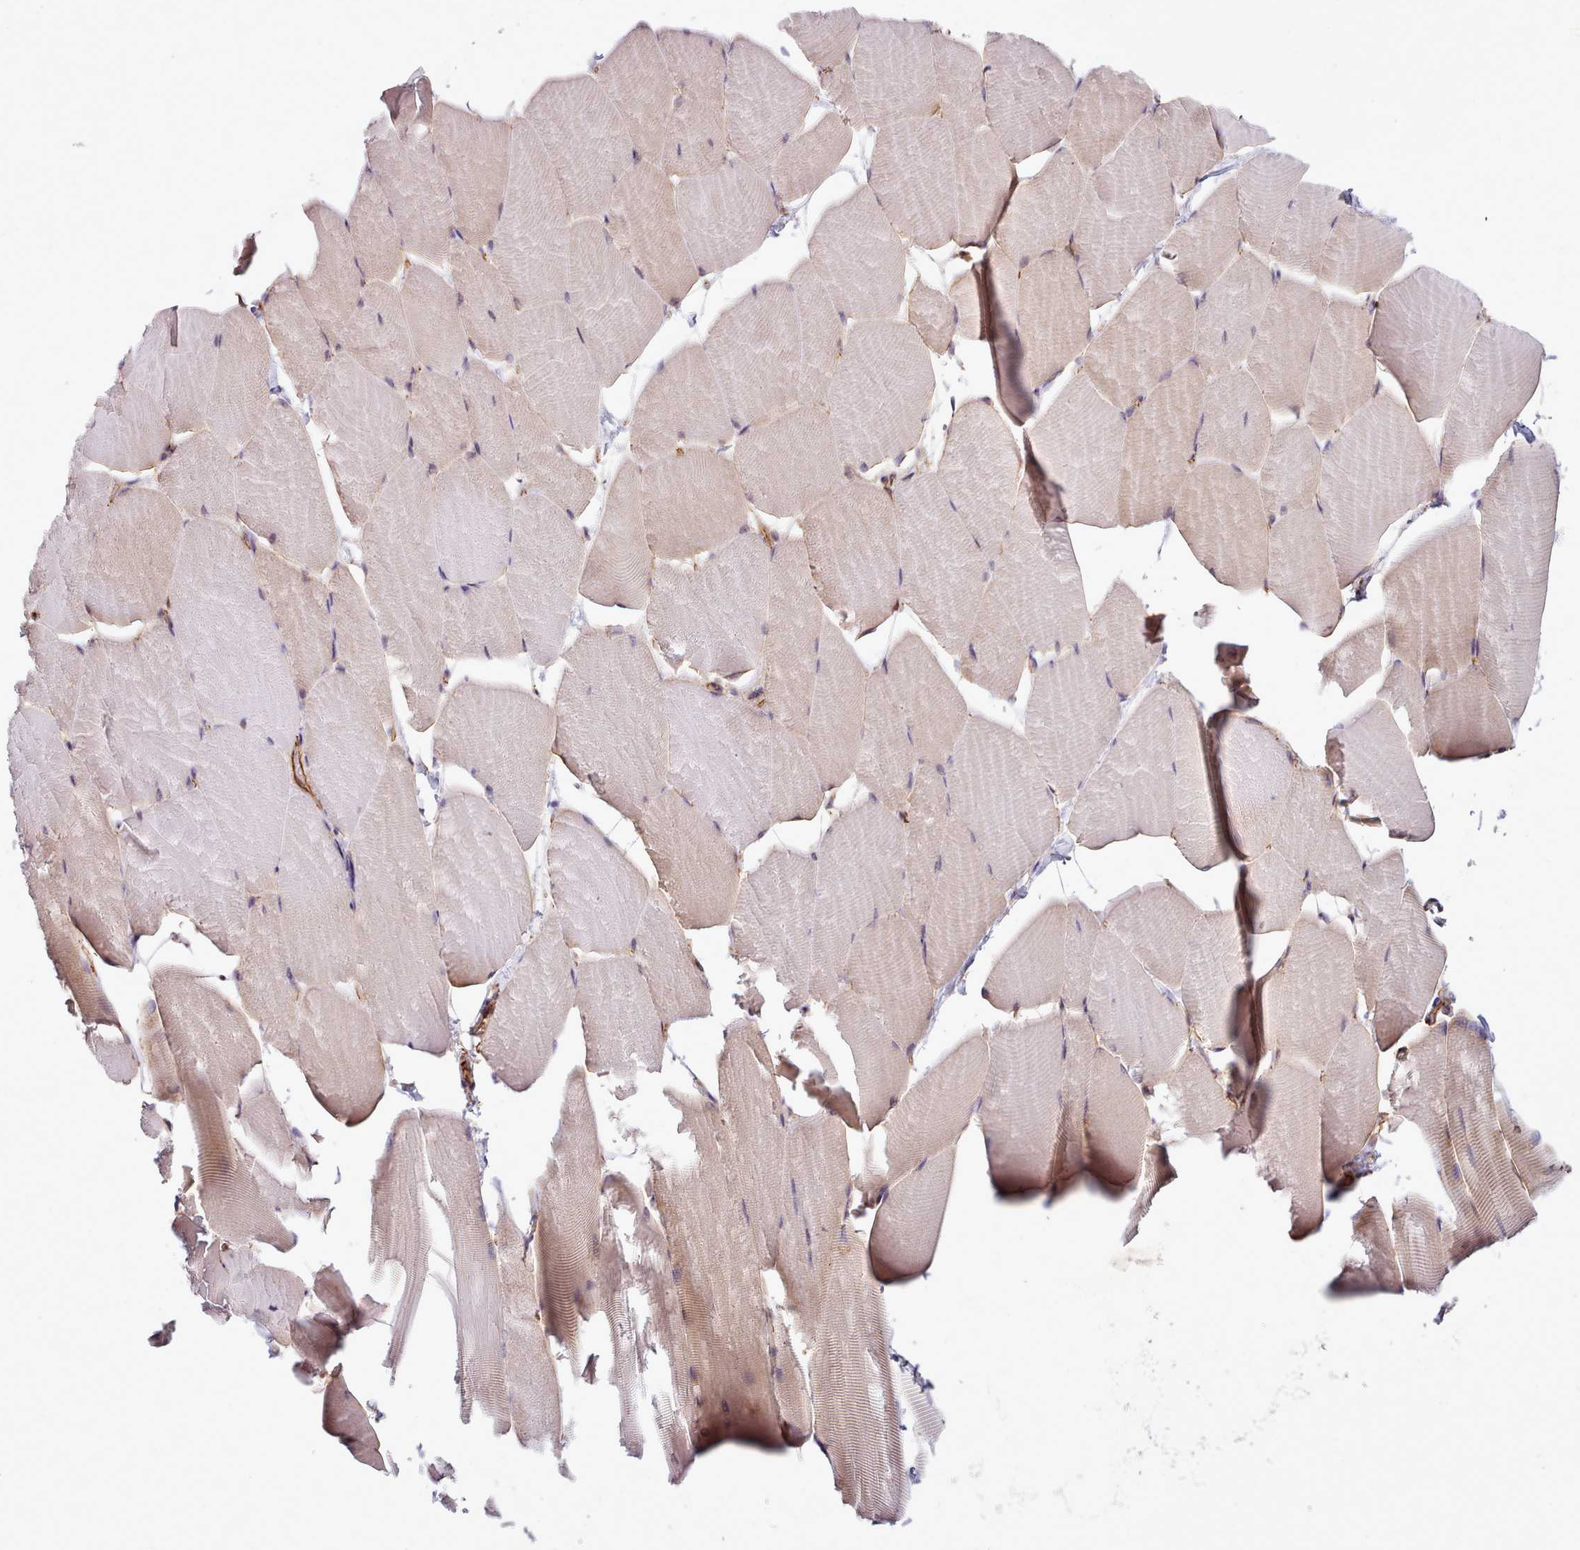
{"staining": {"intensity": "weak", "quantity": "<25%", "location": "cytoplasmic/membranous"}, "tissue": "skeletal muscle", "cell_type": "Myocytes", "image_type": "normal", "snomed": [{"axis": "morphology", "description": "Normal tissue, NOS"}, {"axis": "topography", "description": "Skeletal muscle"}], "caption": "Protein analysis of unremarkable skeletal muscle shows no significant expression in myocytes.", "gene": "MRPL46", "patient": {"sex": "male", "age": 25}}